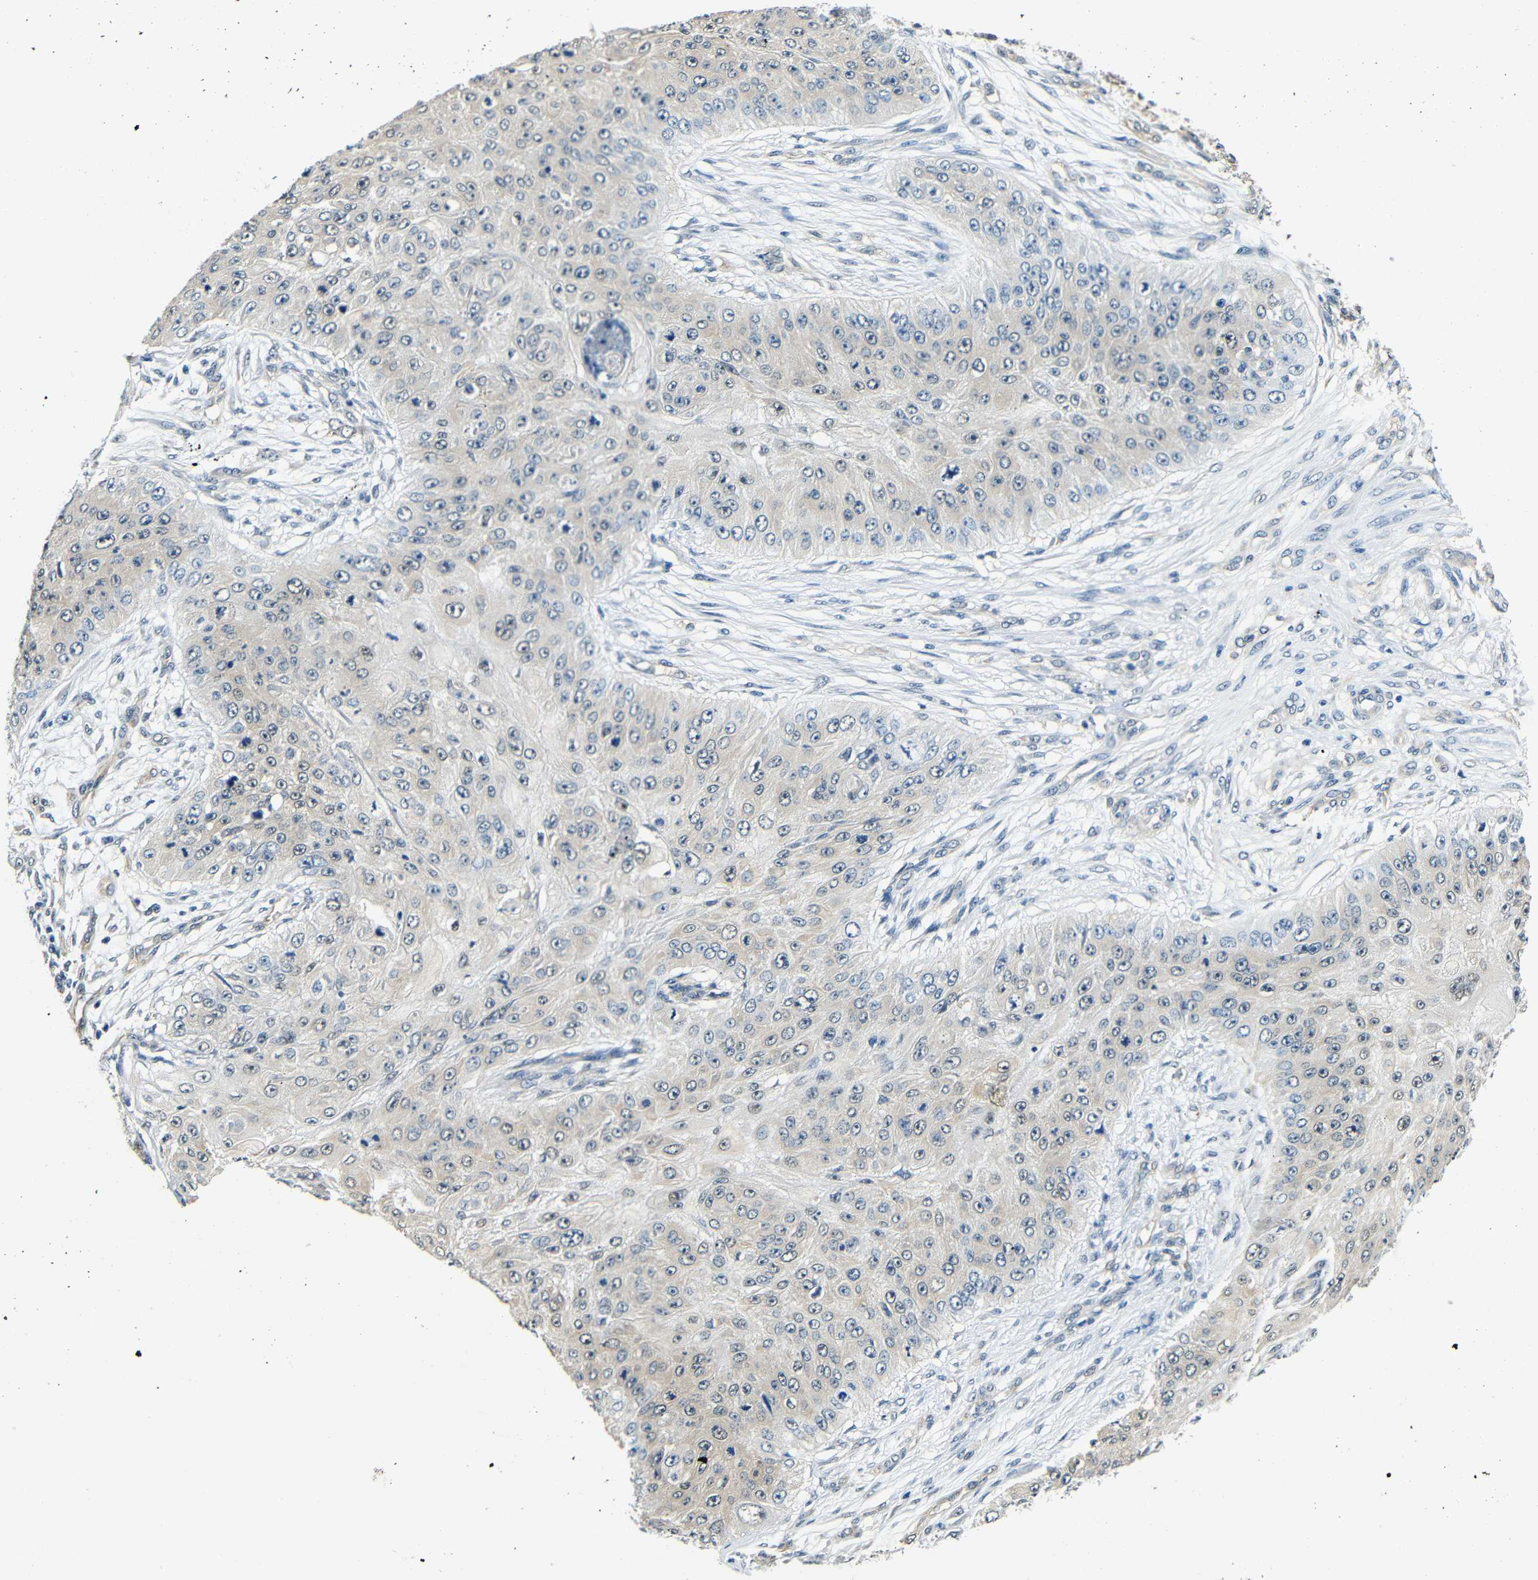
{"staining": {"intensity": "weak", "quantity": ">75%", "location": "cytoplasmic/membranous"}, "tissue": "skin cancer", "cell_type": "Tumor cells", "image_type": "cancer", "snomed": [{"axis": "morphology", "description": "Squamous cell carcinoma, NOS"}, {"axis": "topography", "description": "Skin"}], "caption": "High-magnification brightfield microscopy of squamous cell carcinoma (skin) stained with DAB (3,3'-diaminobenzidine) (brown) and counterstained with hematoxylin (blue). tumor cells exhibit weak cytoplasmic/membranous staining is present in about>75% of cells.", "gene": "ADAP1", "patient": {"sex": "female", "age": 80}}